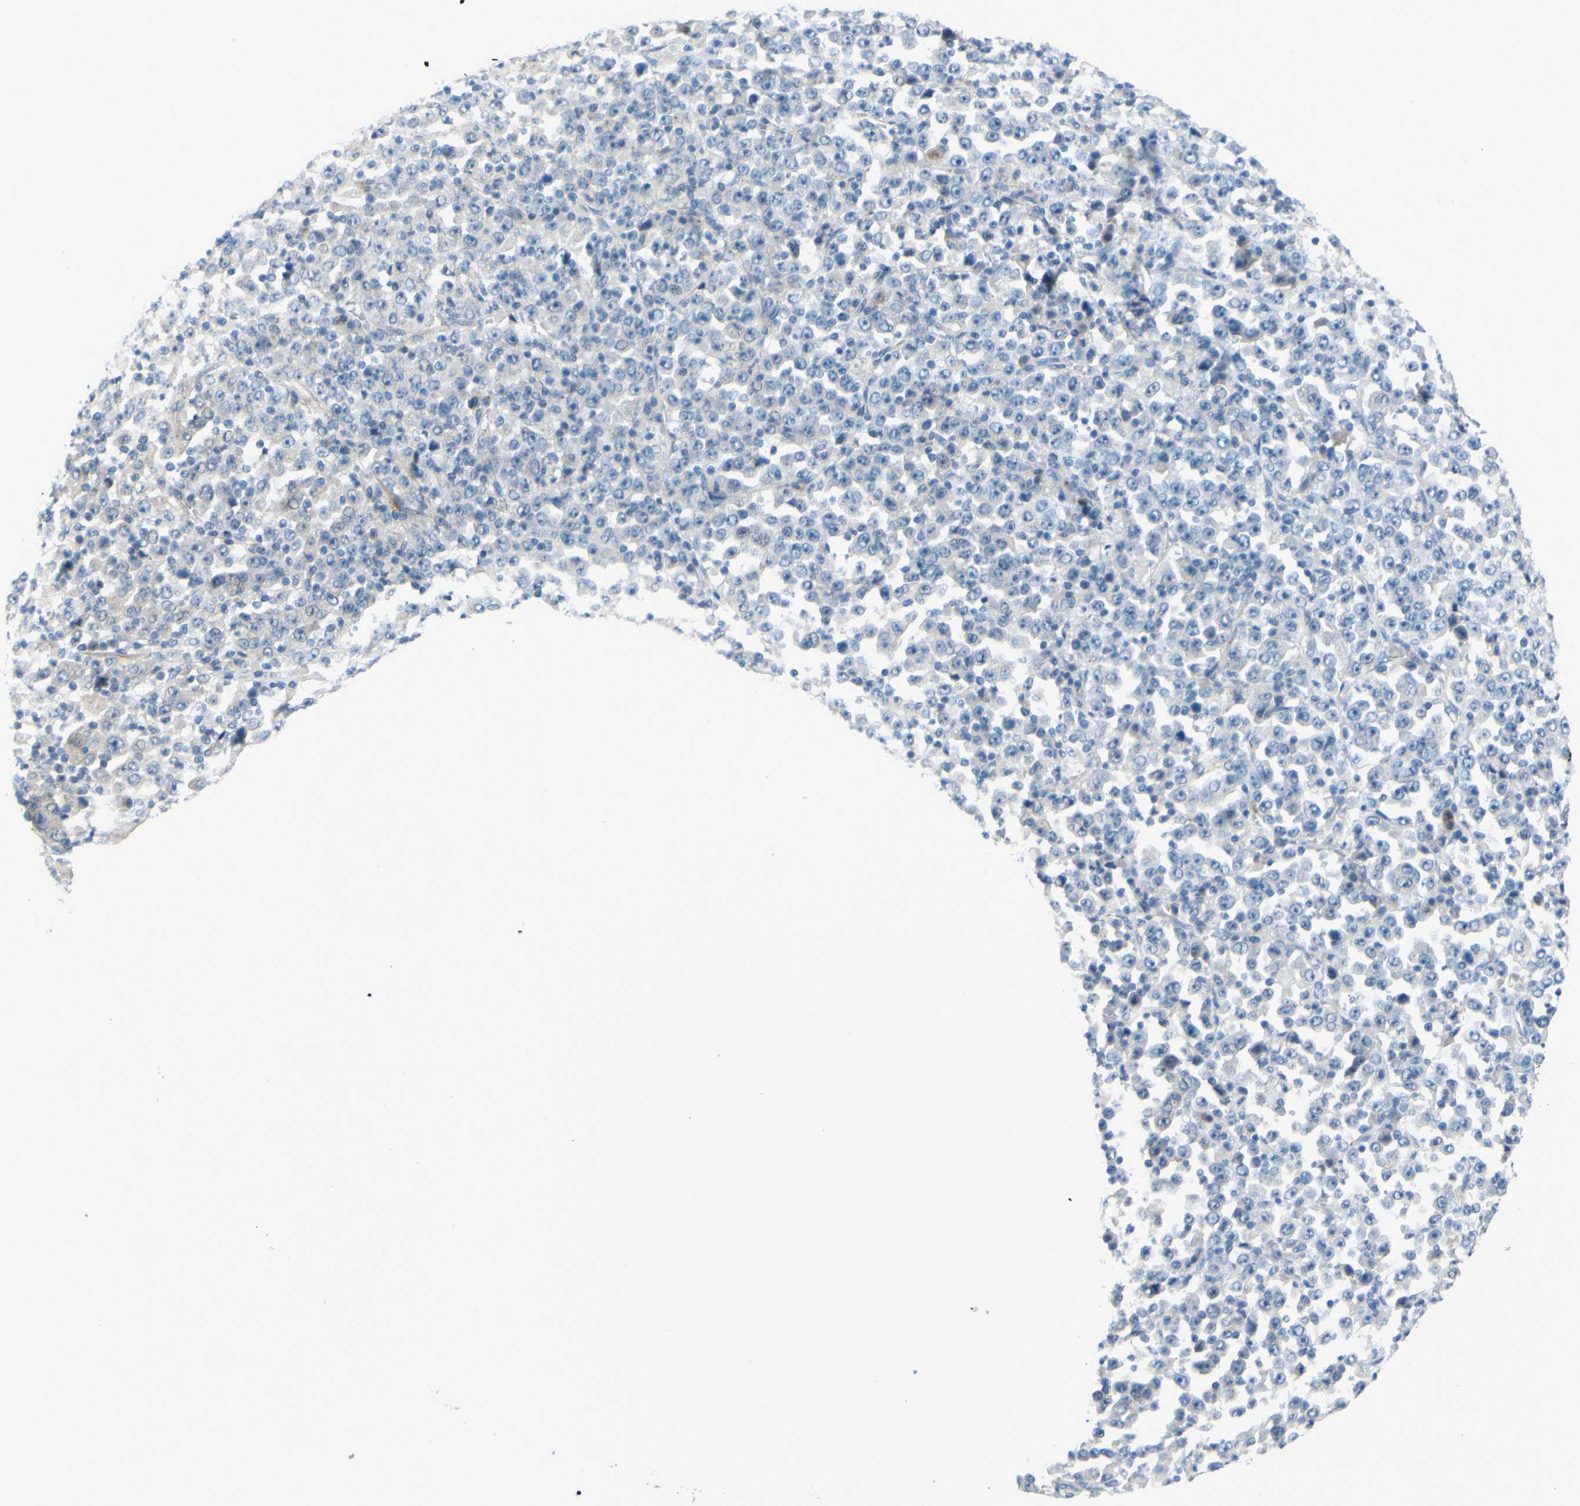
{"staining": {"intensity": "negative", "quantity": "none", "location": "none"}, "tissue": "stomach cancer", "cell_type": "Tumor cells", "image_type": "cancer", "snomed": [{"axis": "morphology", "description": "Normal tissue, NOS"}, {"axis": "morphology", "description": "Adenocarcinoma, NOS"}, {"axis": "topography", "description": "Stomach, upper"}, {"axis": "topography", "description": "Stomach"}], "caption": "Tumor cells show no significant protein expression in stomach adenocarcinoma. (Brightfield microscopy of DAB immunohistochemistry (IHC) at high magnification).", "gene": "ARHGAP1", "patient": {"sex": "male", "age": 59}}